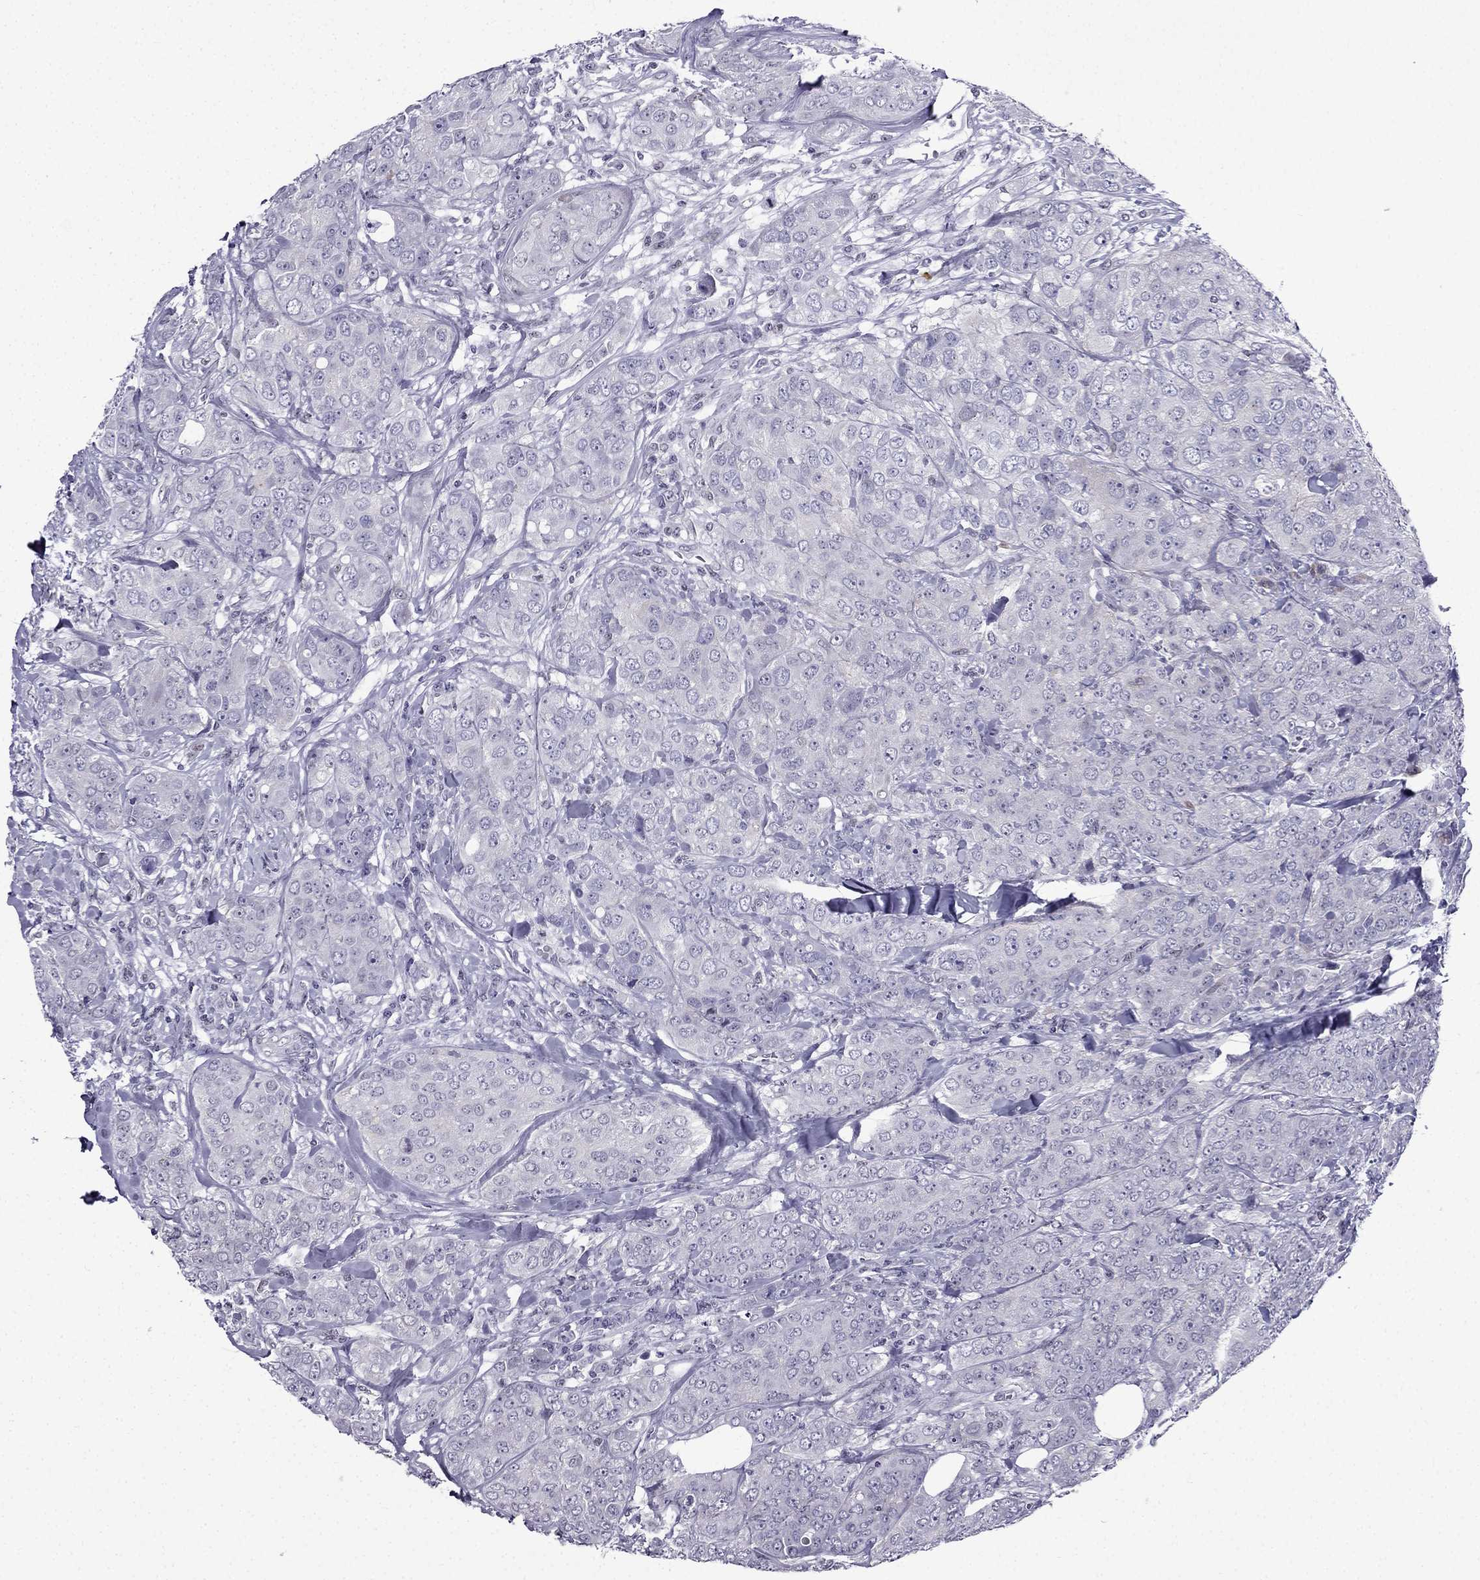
{"staining": {"intensity": "negative", "quantity": "none", "location": "none"}, "tissue": "breast cancer", "cell_type": "Tumor cells", "image_type": "cancer", "snomed": [{"axis": "morphology", "description": "Duct carcinoma"}, {"axis": "topography", "description": "Breast"}], "caption": "Immunohistochemistry of human breast intraductal carcinoma exhibits no expression in tumor cells. (DAB IHC visualized using brightfield microscopy, high magnification).", "gene": "POM121L12", "patient": {"sex": "female", "age": 43}}